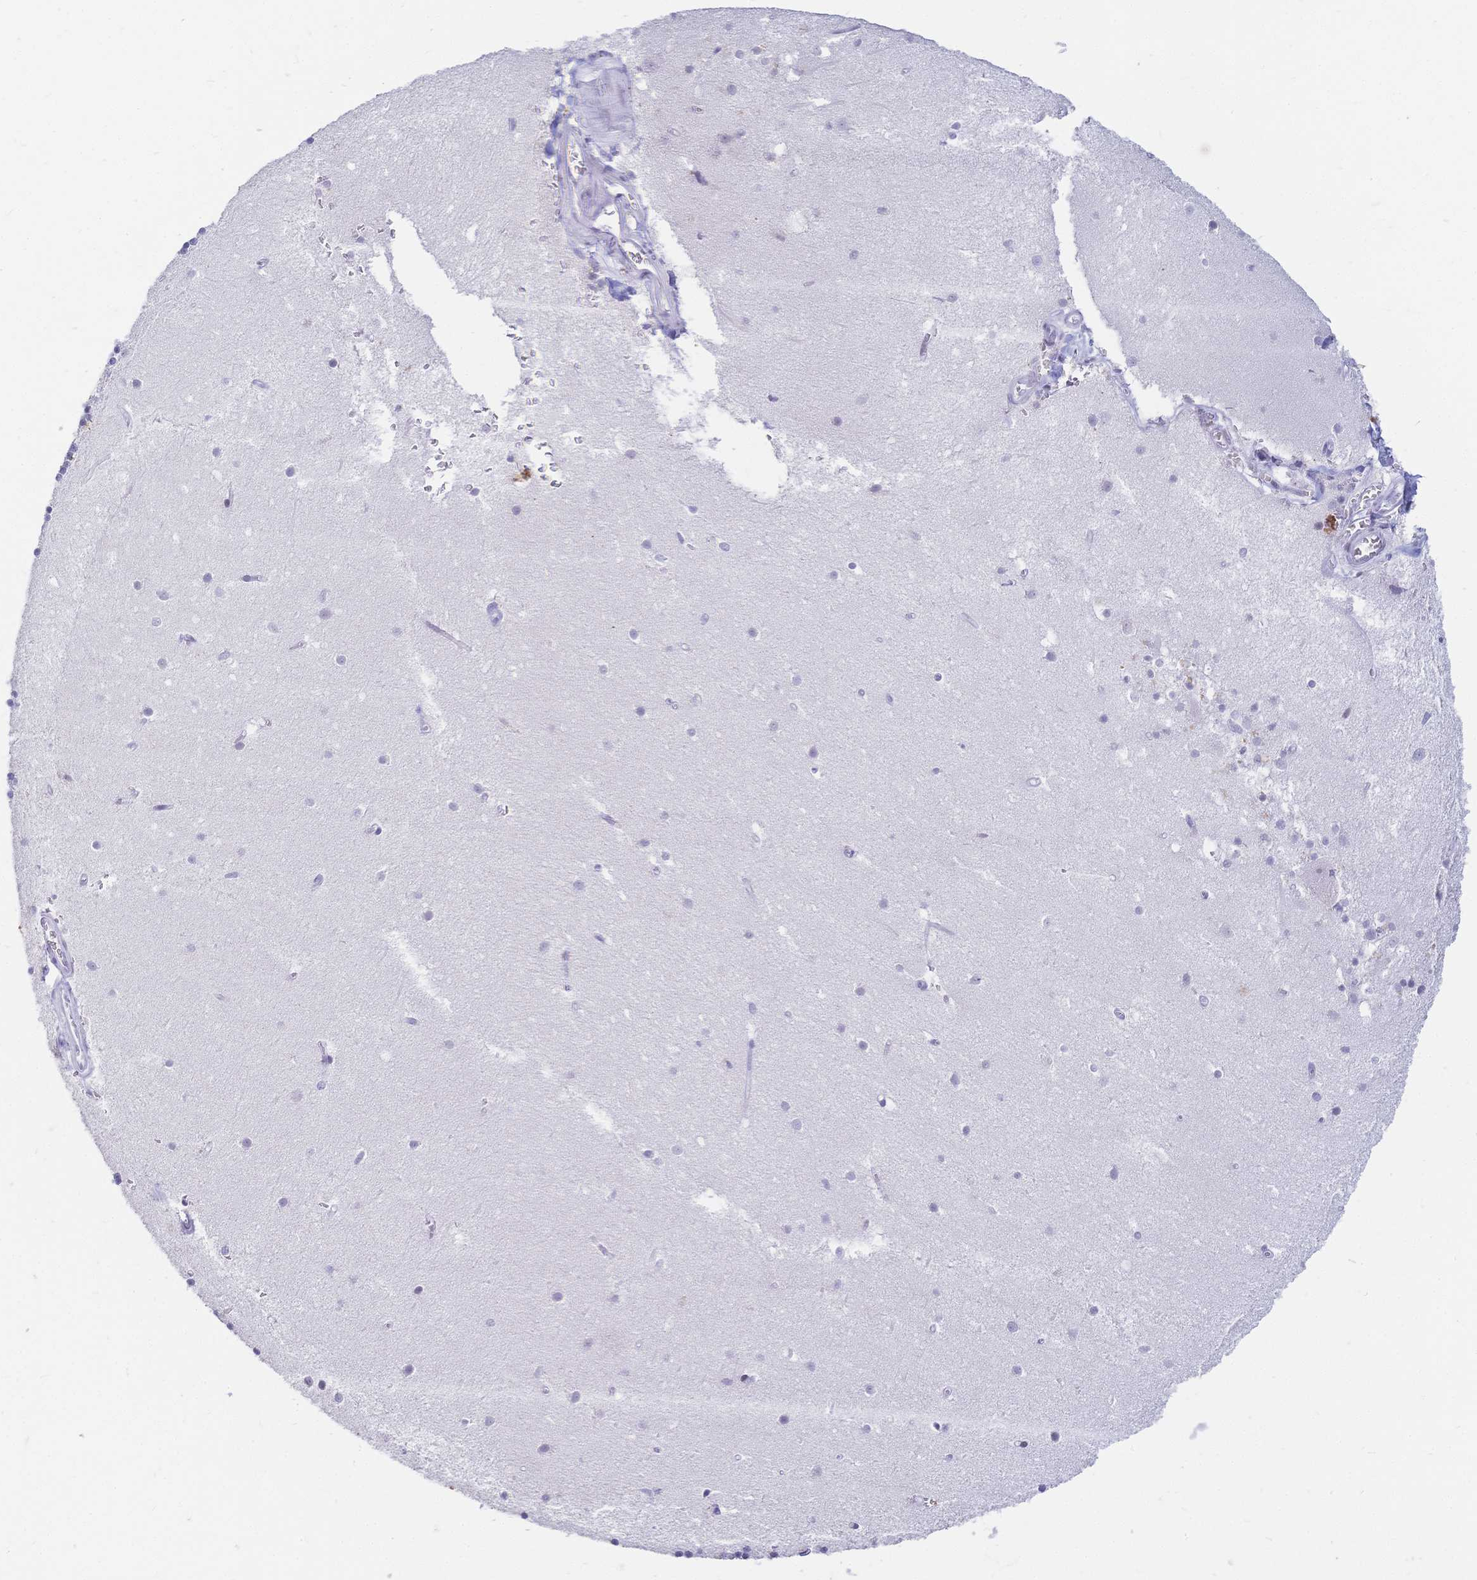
{"staining": {"intensity": "negative", "quantity": "none", "location": "none"}, "tissue": "cerebellum", "cell_type": "Cells in granular layer", "image_type": "normal", "snomed": [{"axis": "morphology", "description": "Normal tissue, NOS"}, {"axis": "topography", "description": "Cerebellum"}], "caption": "An immunohistochemistry (IHC) photomicrograph of benign cerebellum is shown. There is no staining in cells in granular layer of cerebellum.", "gene": "CR2", "patient": {"sex": "male", "age": 54}}